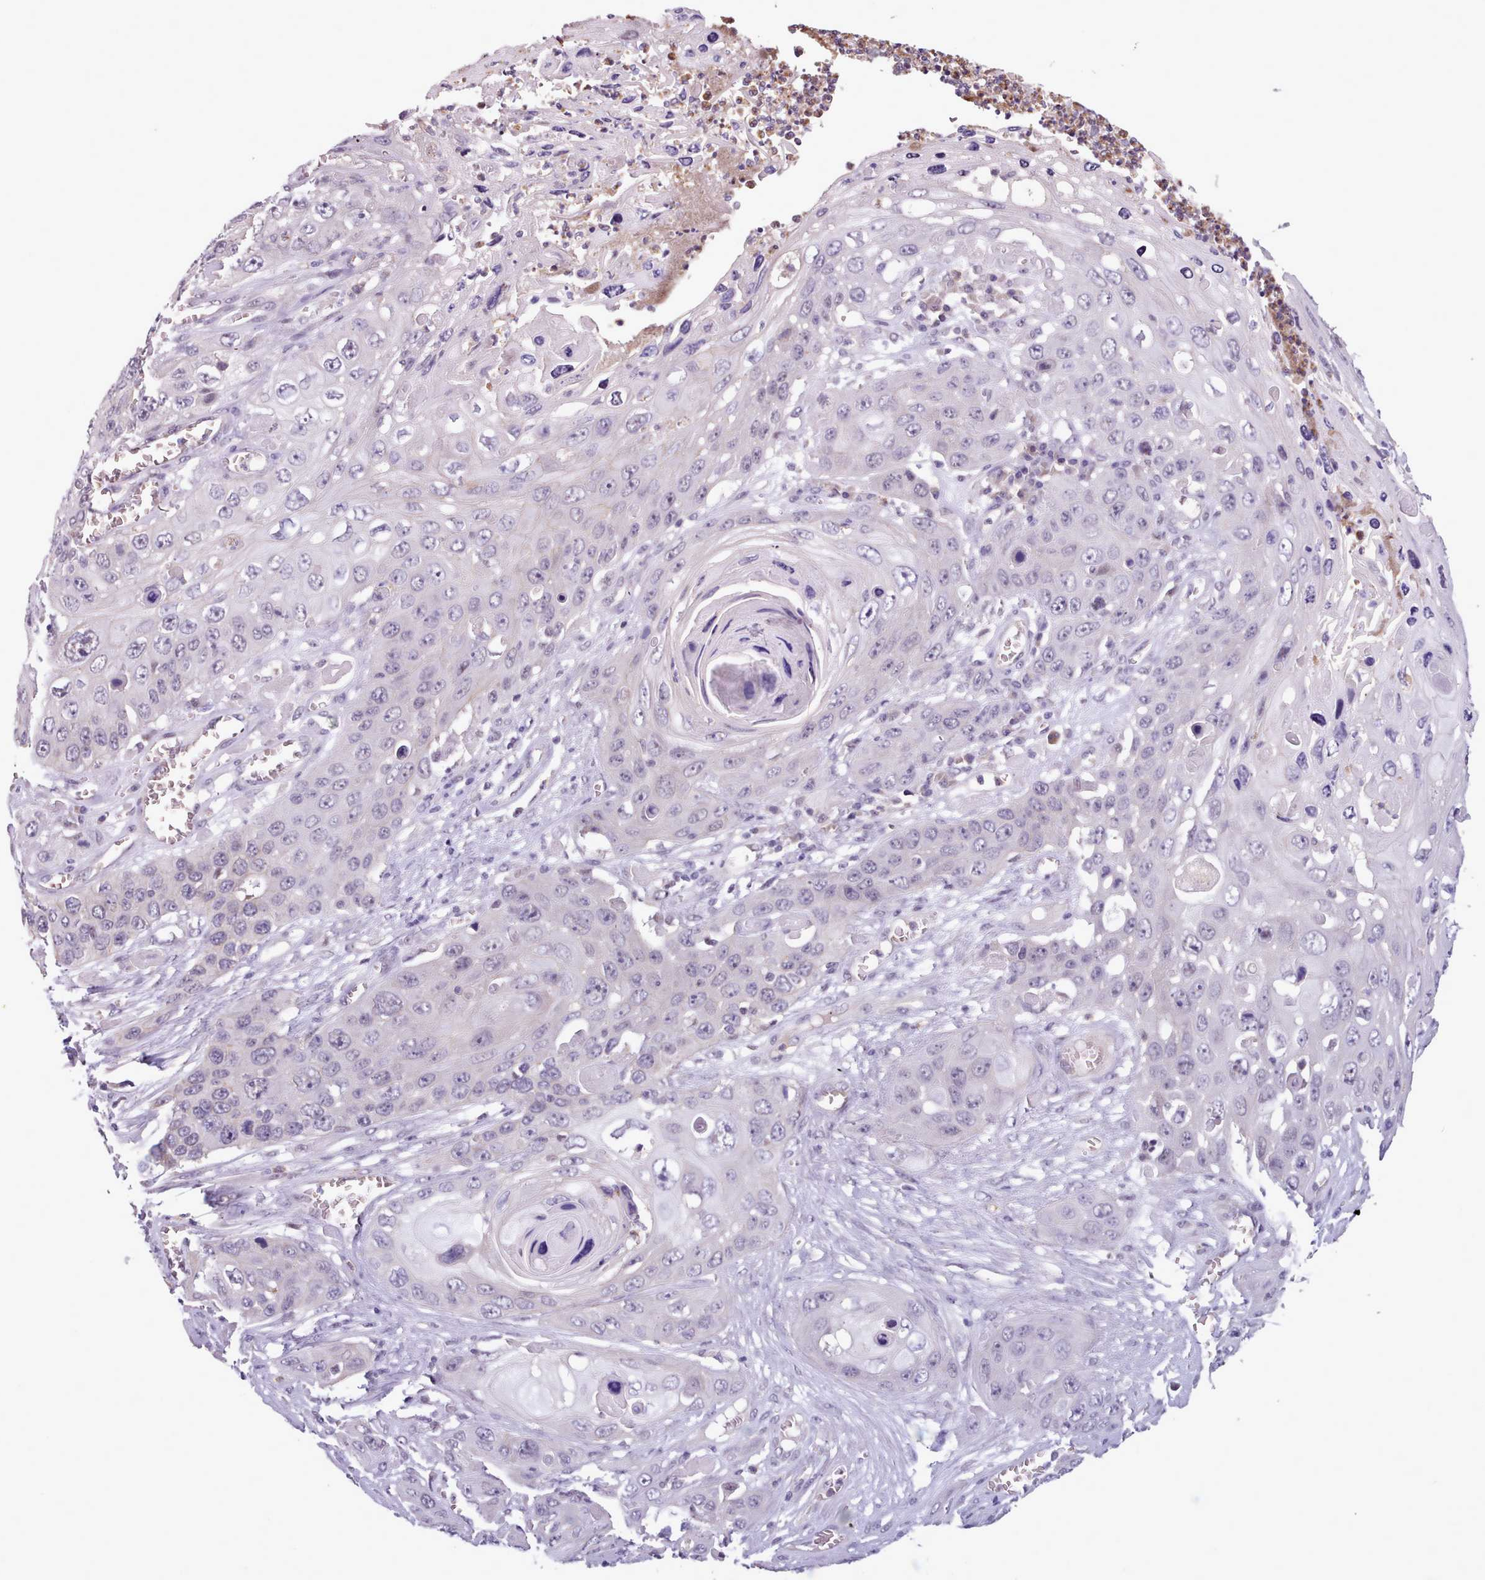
{"staining": {"intensity": "negative", "quantity": "none", "location": "none"}, "tissue": "skin cancer", "cell_type": "Tumor cells", "image_type": "cancer", "snomed": [{"axis": "morphology", "description": "Squamous cell carcinoma, NOS"}, {"axis": "topography", "description": "Skin"}], "caption": "Immunohistochemistry of human squamous cell carcinoma (skin) demonstrates no positivity in tumor cells. (Brightfield microscopy of DAB immunohistochemistry (IHC) at high magnification).", "gene": "KCTD16", "patient": {"sex": "male", "age": 55}}